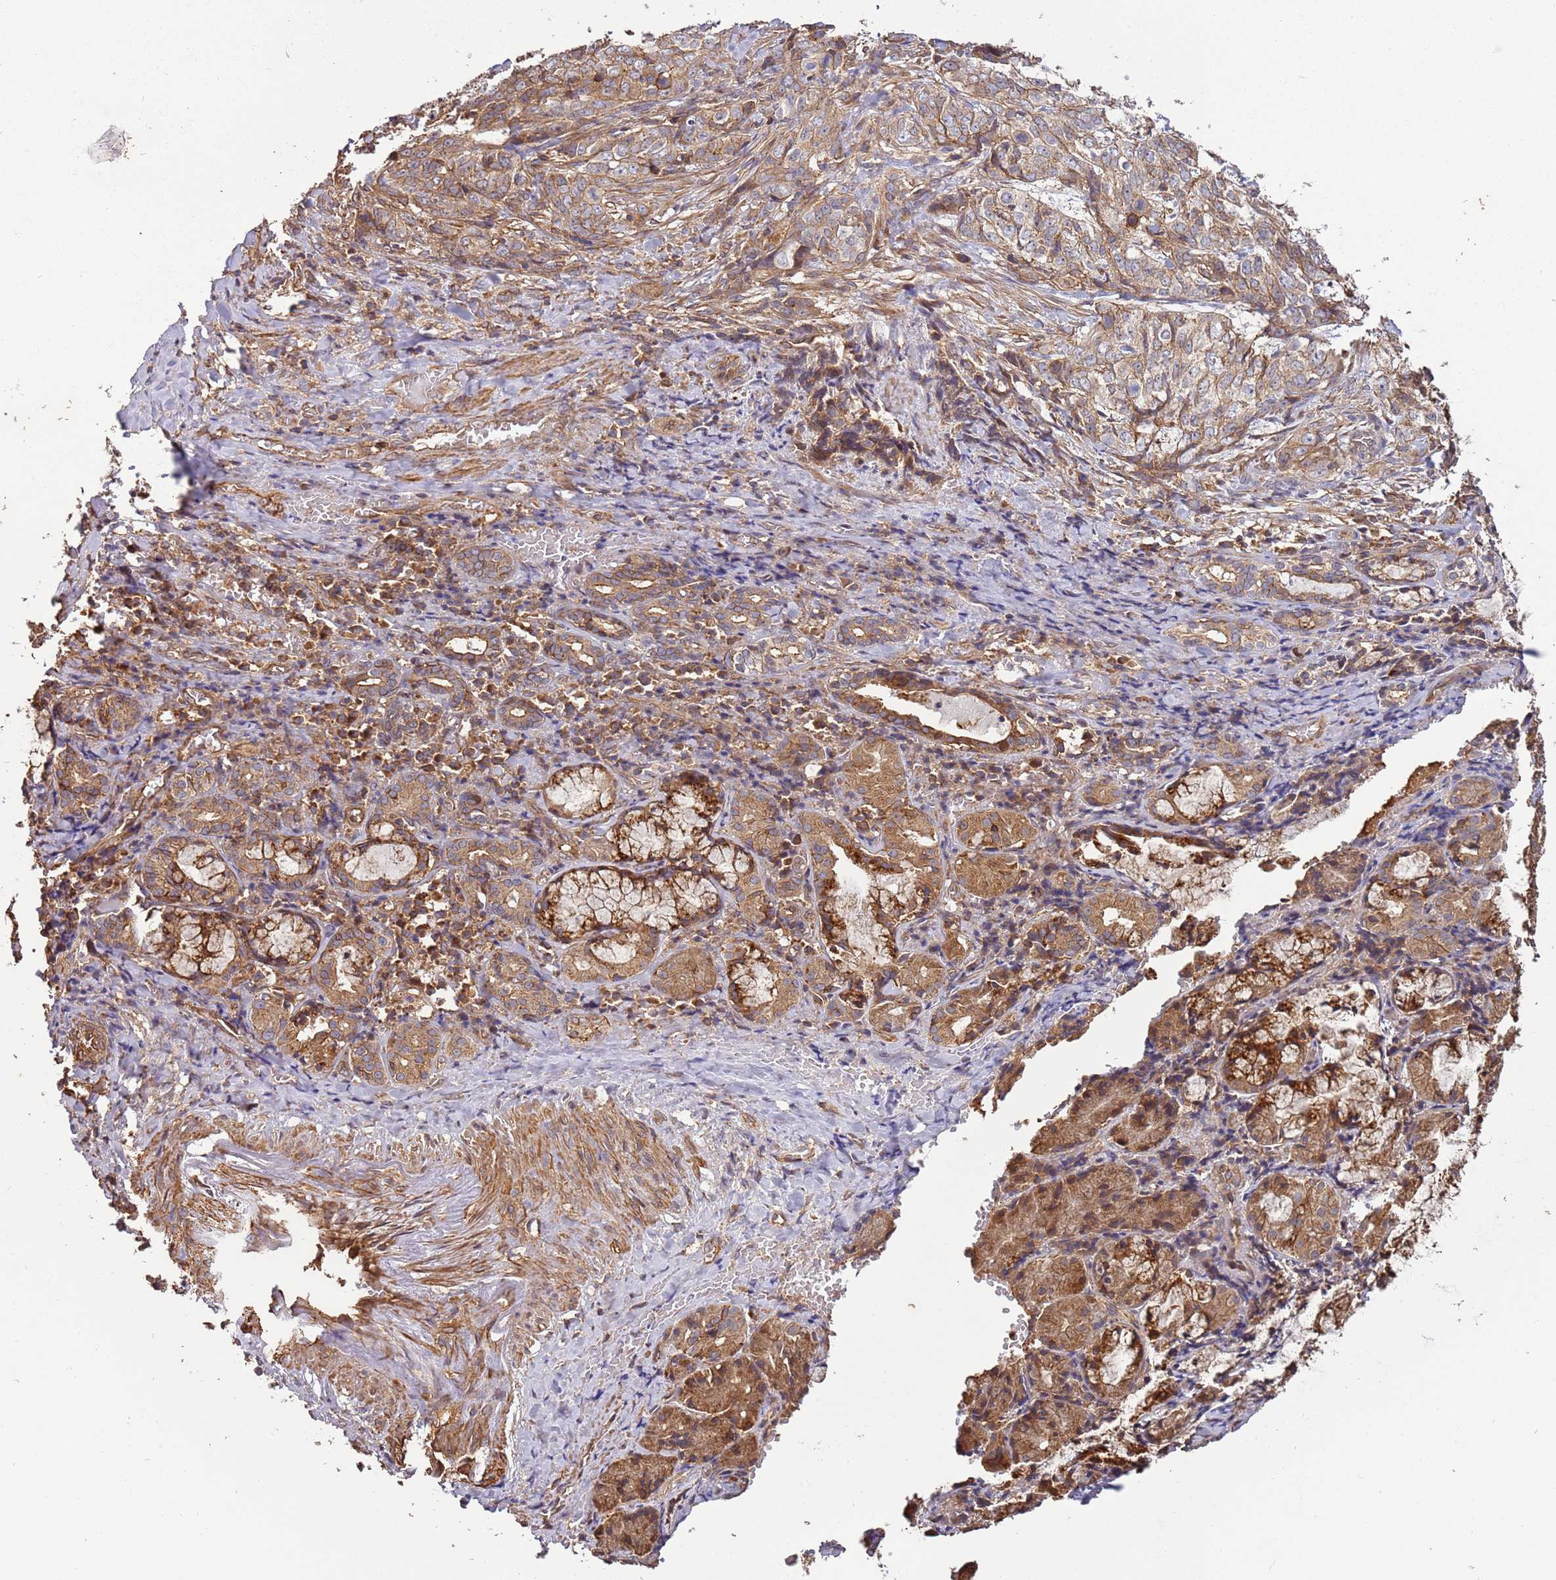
{"staining": {"intensity": "moderate", "quantity": ">75%", "location": "cytoplasmic/membranous"}, "tissue": "adipose tissue", "cell_type": "Adipocytes", "image_type": "normal", "snomed": [{"axis": "morphology", "description": "Normal tissue, NOS"}, {"axis": "morphology", "description": "Basal cell carcinoma"}, {"axis": "topography", "description": "Cartilage tissue"}, {"axis": "topography", "description": "Nasopharynx"}, {"axis": "topography", "description": "Oral tissue"}], "caption": "Protein expression analysis of normal adipose tissue shows moderate cytoplasmic/membranous expression in about >75% of adipocytes.", "gene": "ACVR2A", "patient": {"sex": "female", "age": 77}}